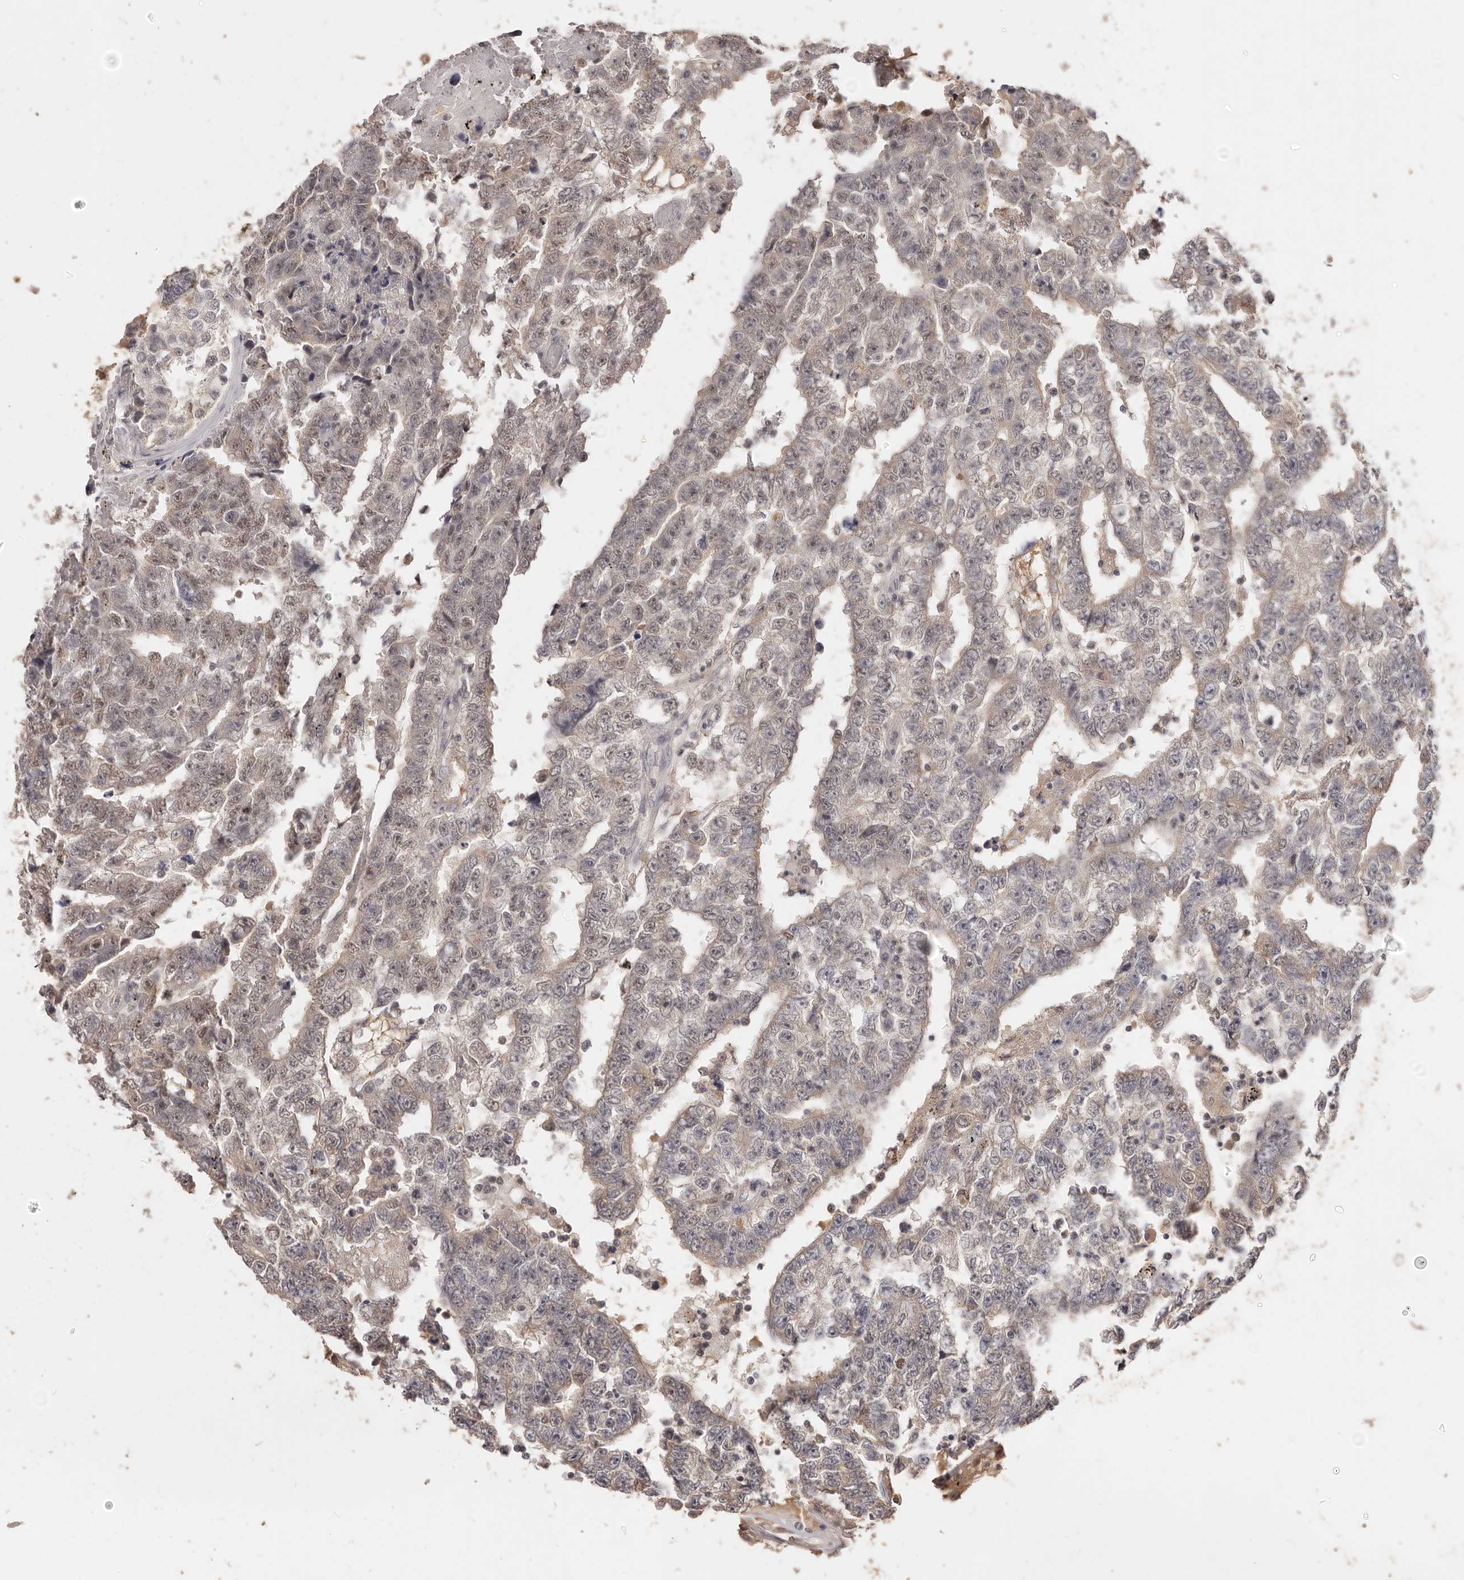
{"staining": {"intensity": "weak", "quantity": "25%-75%", "location": "cytoplasmic/membranous,nuclear"}, "tissue": "testis cancer", "cell_type": "Tumor cells", "image_type": "cancer", "snomed": [{"axis": "morphology", "description": "Carcinoma, Embryonal, NOS"}, {"axis": "topography", "description": "Testis"}], "caption": "Protein positivity by immunohistochemistry (IHC) shows weak cytoplasmic/membranous and nuclear expression in about 25%-75% of tumor cells in testis cancer (embryonal carcinoma).", "gene": "TSPAN13", "patient": {"sex": "male", "age": 25}}